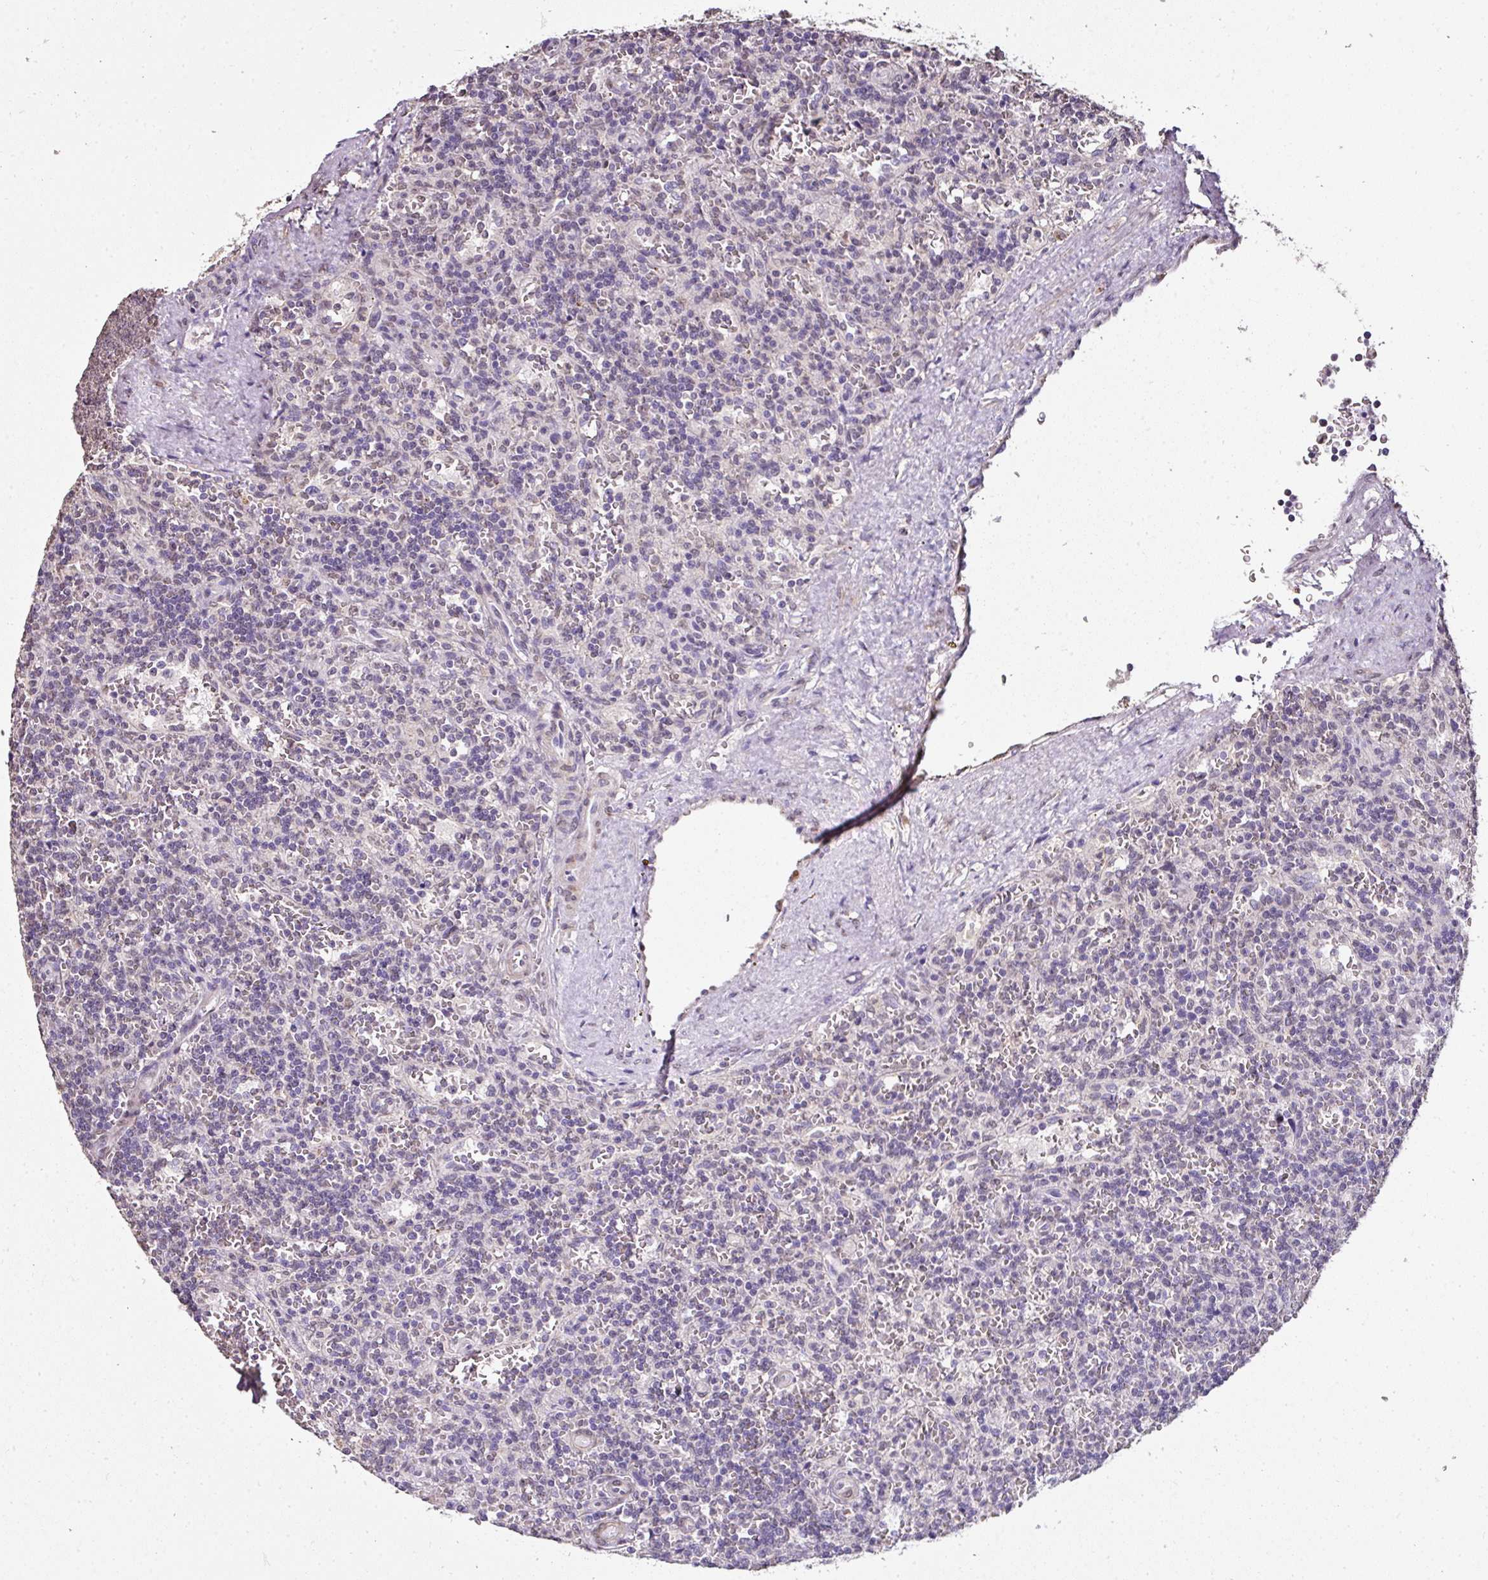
{"staining": {"intensity": "negative", "quantity": "none", "location": "none"}, "tissue": "lymphoma", "cell_type": "Tumor cells", "image_type": "cancer", "snomed": [{"axis": "morphology", "description": "Malignant lymphoma, non-Hodgkin's type, Low grade"}, {"axis": "topography", "description": "Spleen"}], "caption": "Immunohistochemistry (IHC) histopathology image of human low-grade malignant lymphoma, non-Hodgkin's type stained for a protein (brown), which demonstrates no expression in tumor cells. (Immunohistochemistry, brightfield microscopy, high magnification).", "gene": "JPH2", "patient": {"sex": "male", "age": 73}}